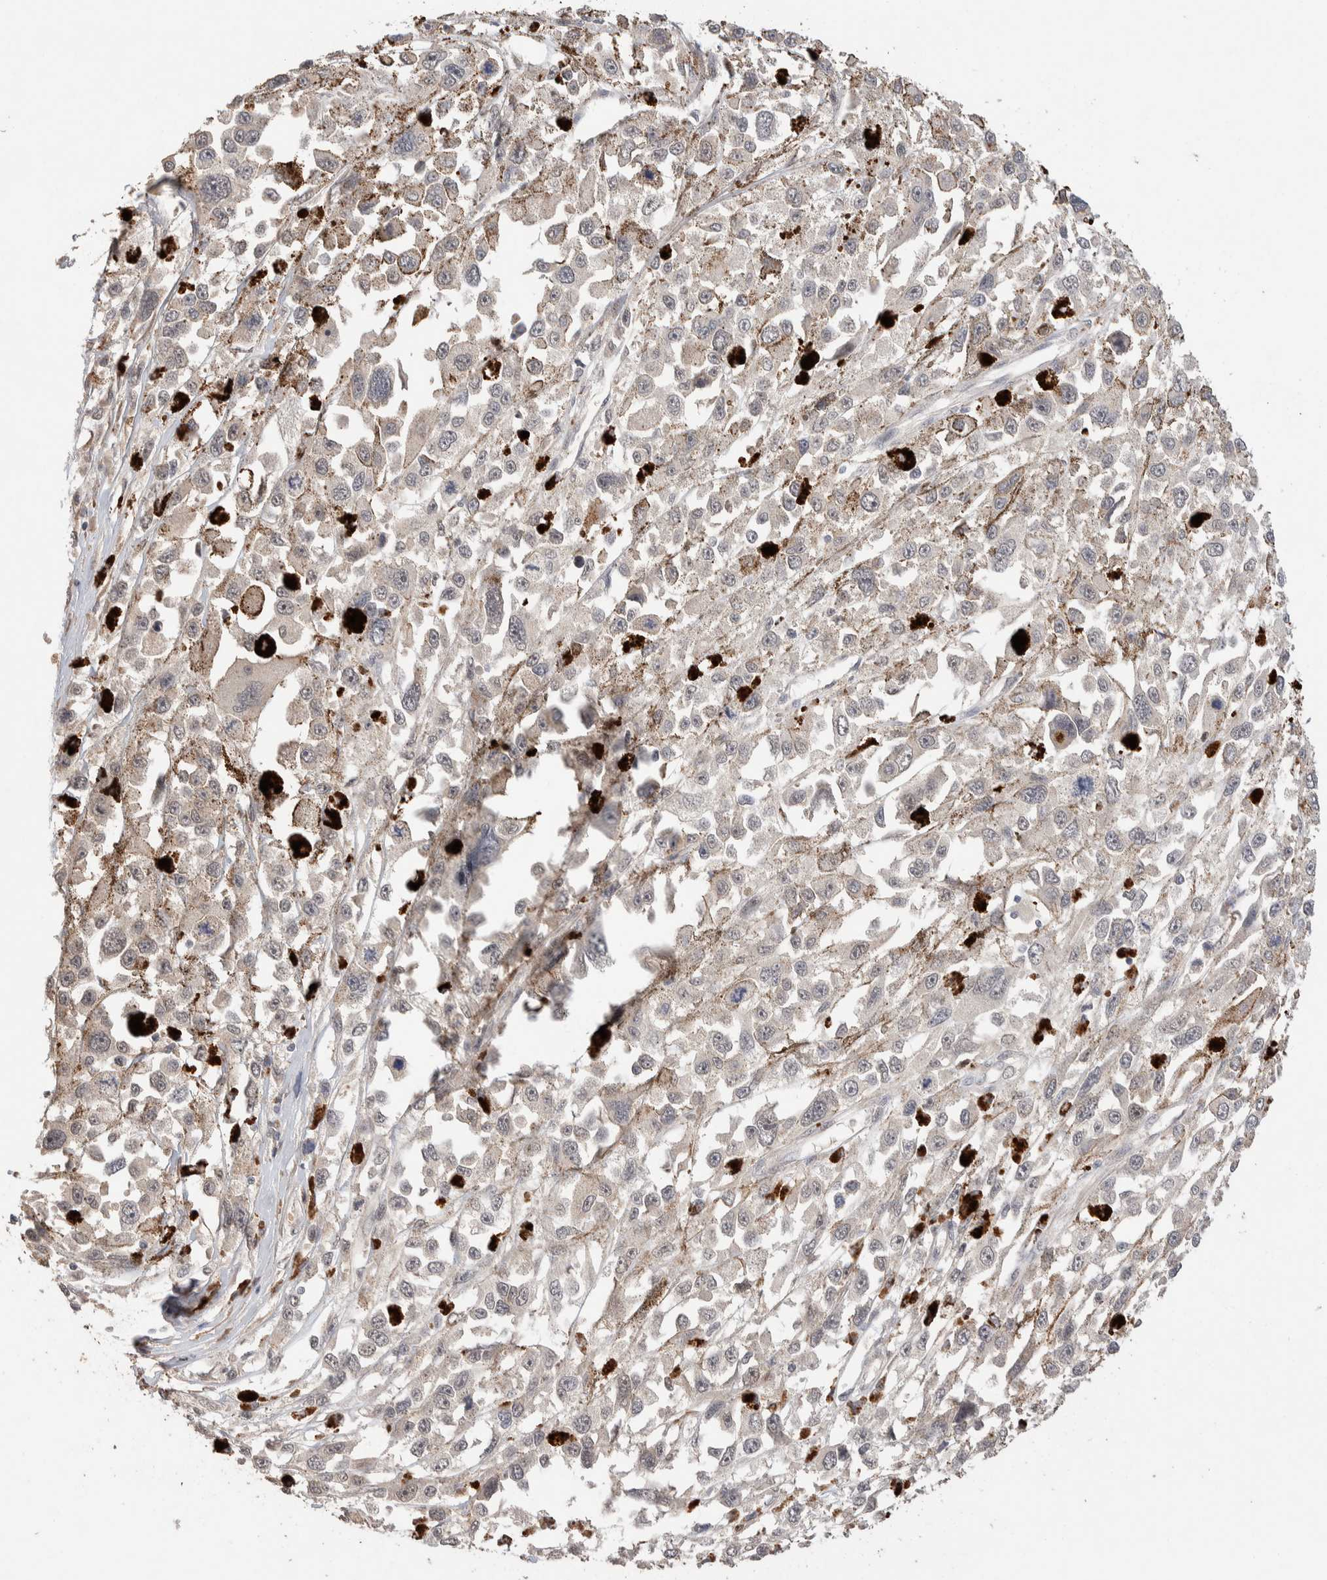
{"staining": {"intensity": "negative", "quantity": "none", "location": "none"}, "tissue": "melanoma", "cell_type": "Tumor cells", "image_type": "cancer", "snomed": [{"axis": "morphology", "description": "Malignant melanoma, Metastatic site"}, {"axis": "topography", "description": "Lymph node"}], "caption": "Immunohistochemistry micrograph of malignant melanoma (metastatic site) stained for a protein (brown), which displays no staining in tumor cells.", "gene": "CASK", "patient": {"sex": "male", "age": 59}}